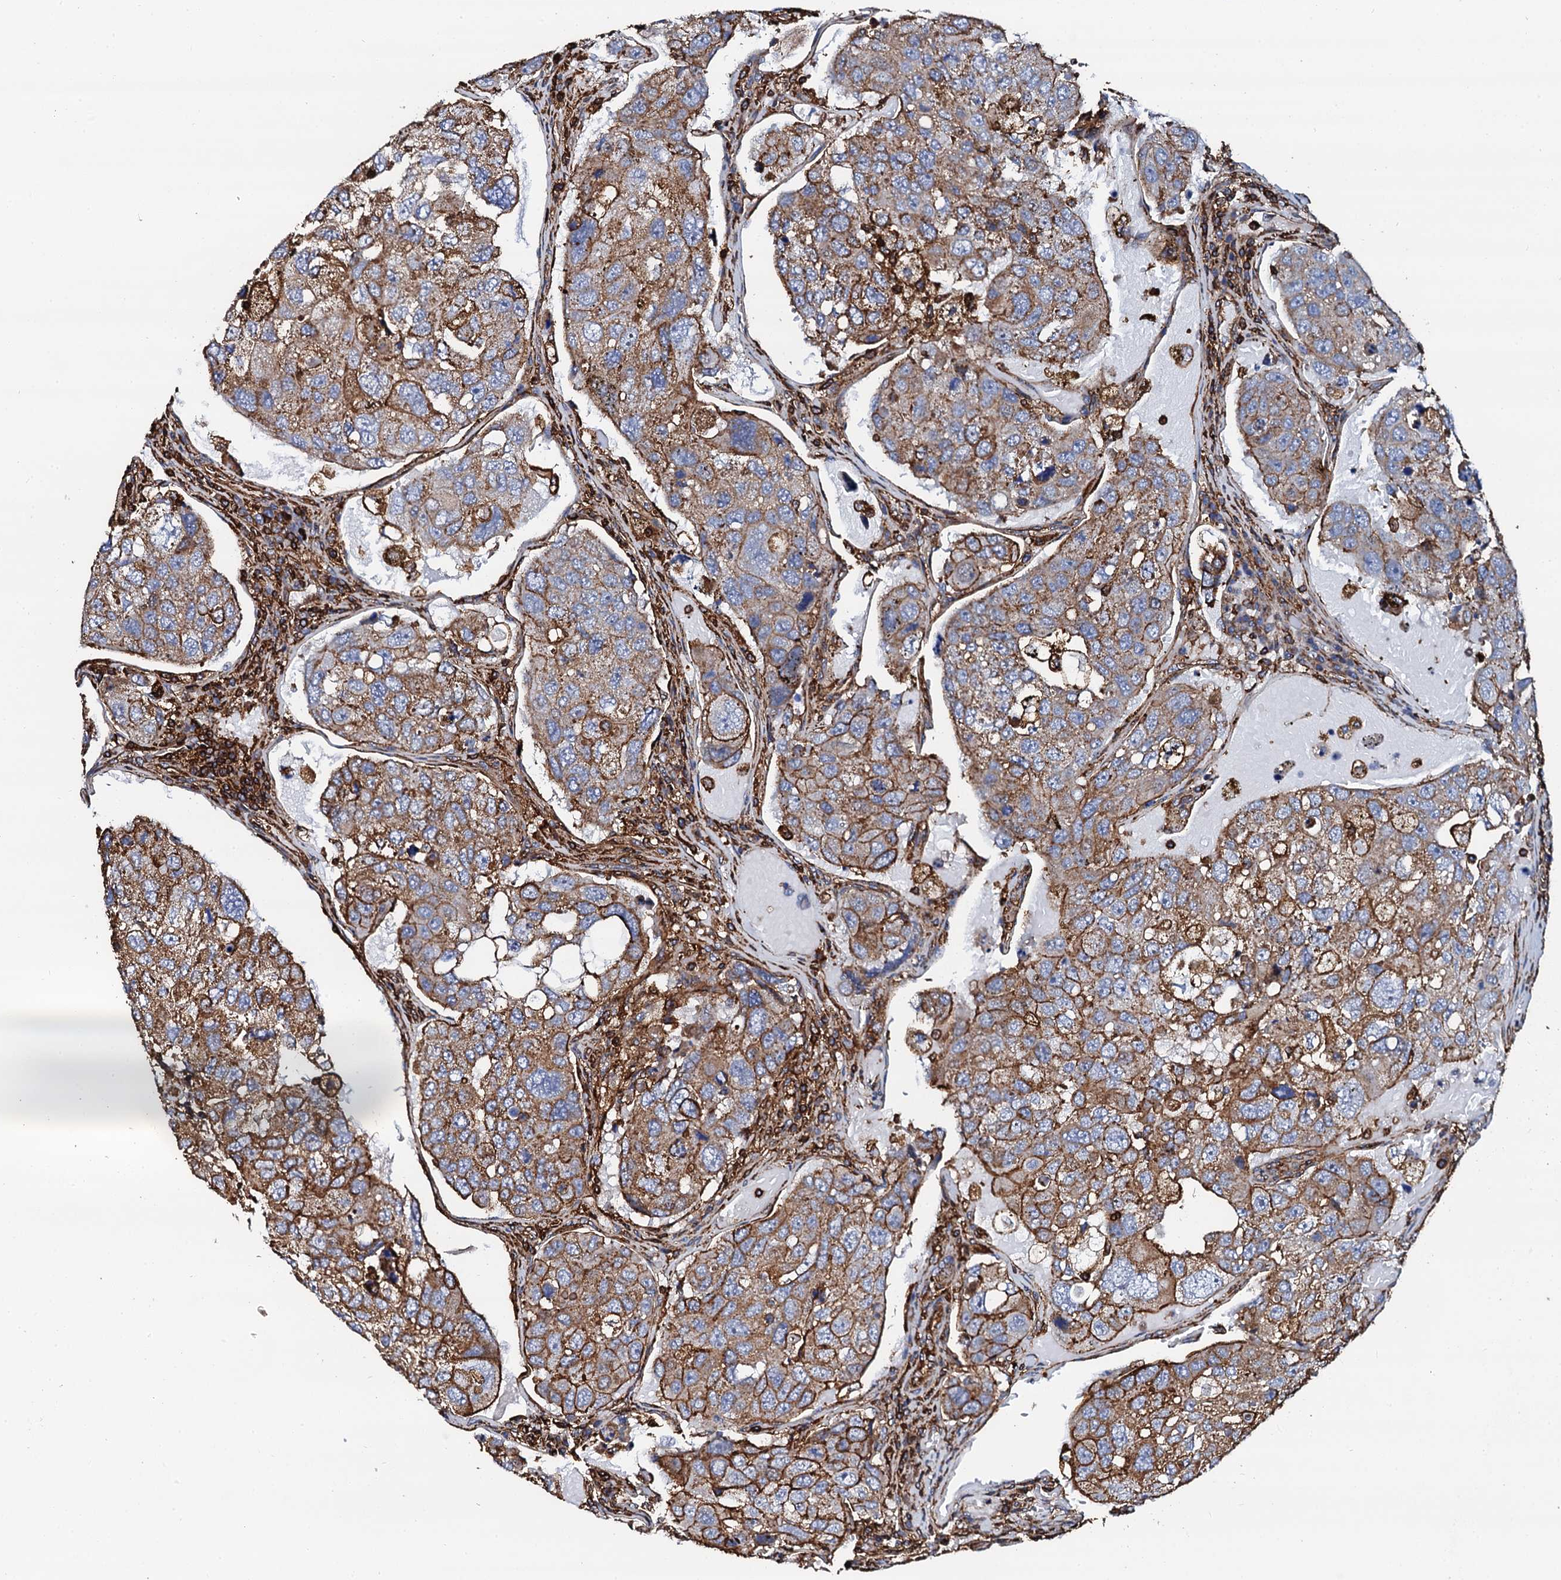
{"staining": {"intensity": "moderate", "quantity": ">75%", "location": "cytoplasmic/membranous"}, "tissue": "urothelial cancer", "cell_type": "Tumor cells", "image_type": "cancer", "snomed": [{"axis": "morphology", "description": "Urothelial carcinoma, High grade"}, {"axis": "topography", "description": "Lymph node"}, {"axis": "topography", "description": "Urinary bladder"}], "caption": "An immunohistochemistry photomicrograph of tumor tissue is shown. Protein staining in brown labels moderate cytoplasmic/membranous positivity in urothelial carcinoma (high-grade) within tumor cells.", "gene": "INTS10", "patient": {"sex": "male", "age": 51}}